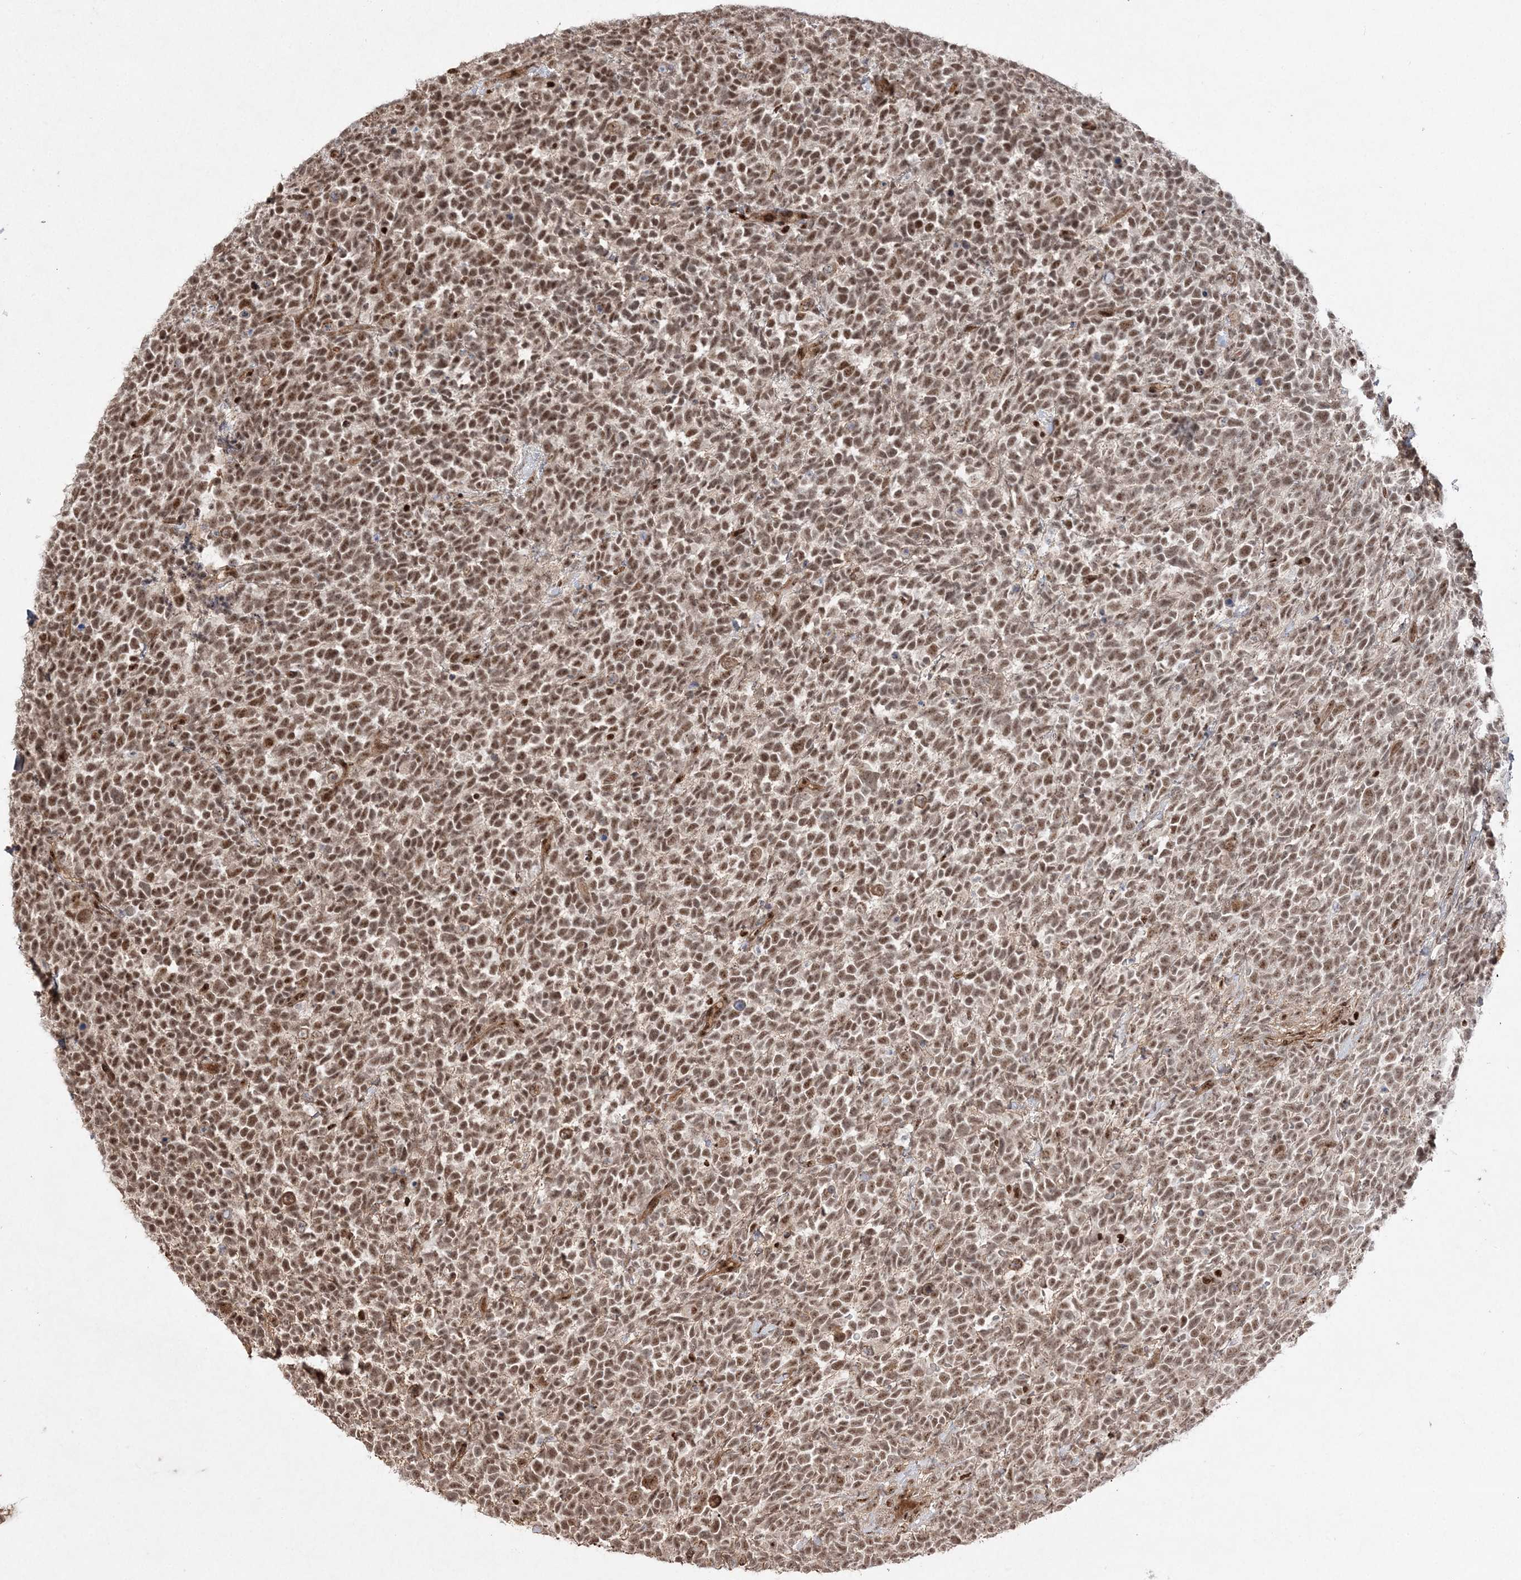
{"staining": {"intensity": "moderate", "quantity": ">75%", "location": "nuclear"}, "tissue": "urothelial cancer", "cell_type": "Tumor cells", "image_type": "cancer", "snomed": [{"axis": "morphology", "description": "Urothelial carcinoma, High grade"}, {"axis": "topography", "description": "Urinary bladder"}], "caption": "Urothelial cancer stained for a protein (brown) shows moderate nuclear positive staining in about >75% of tumor cells.", "gene": "RBM17", "patient": {"sex": "female", "age": 82}}